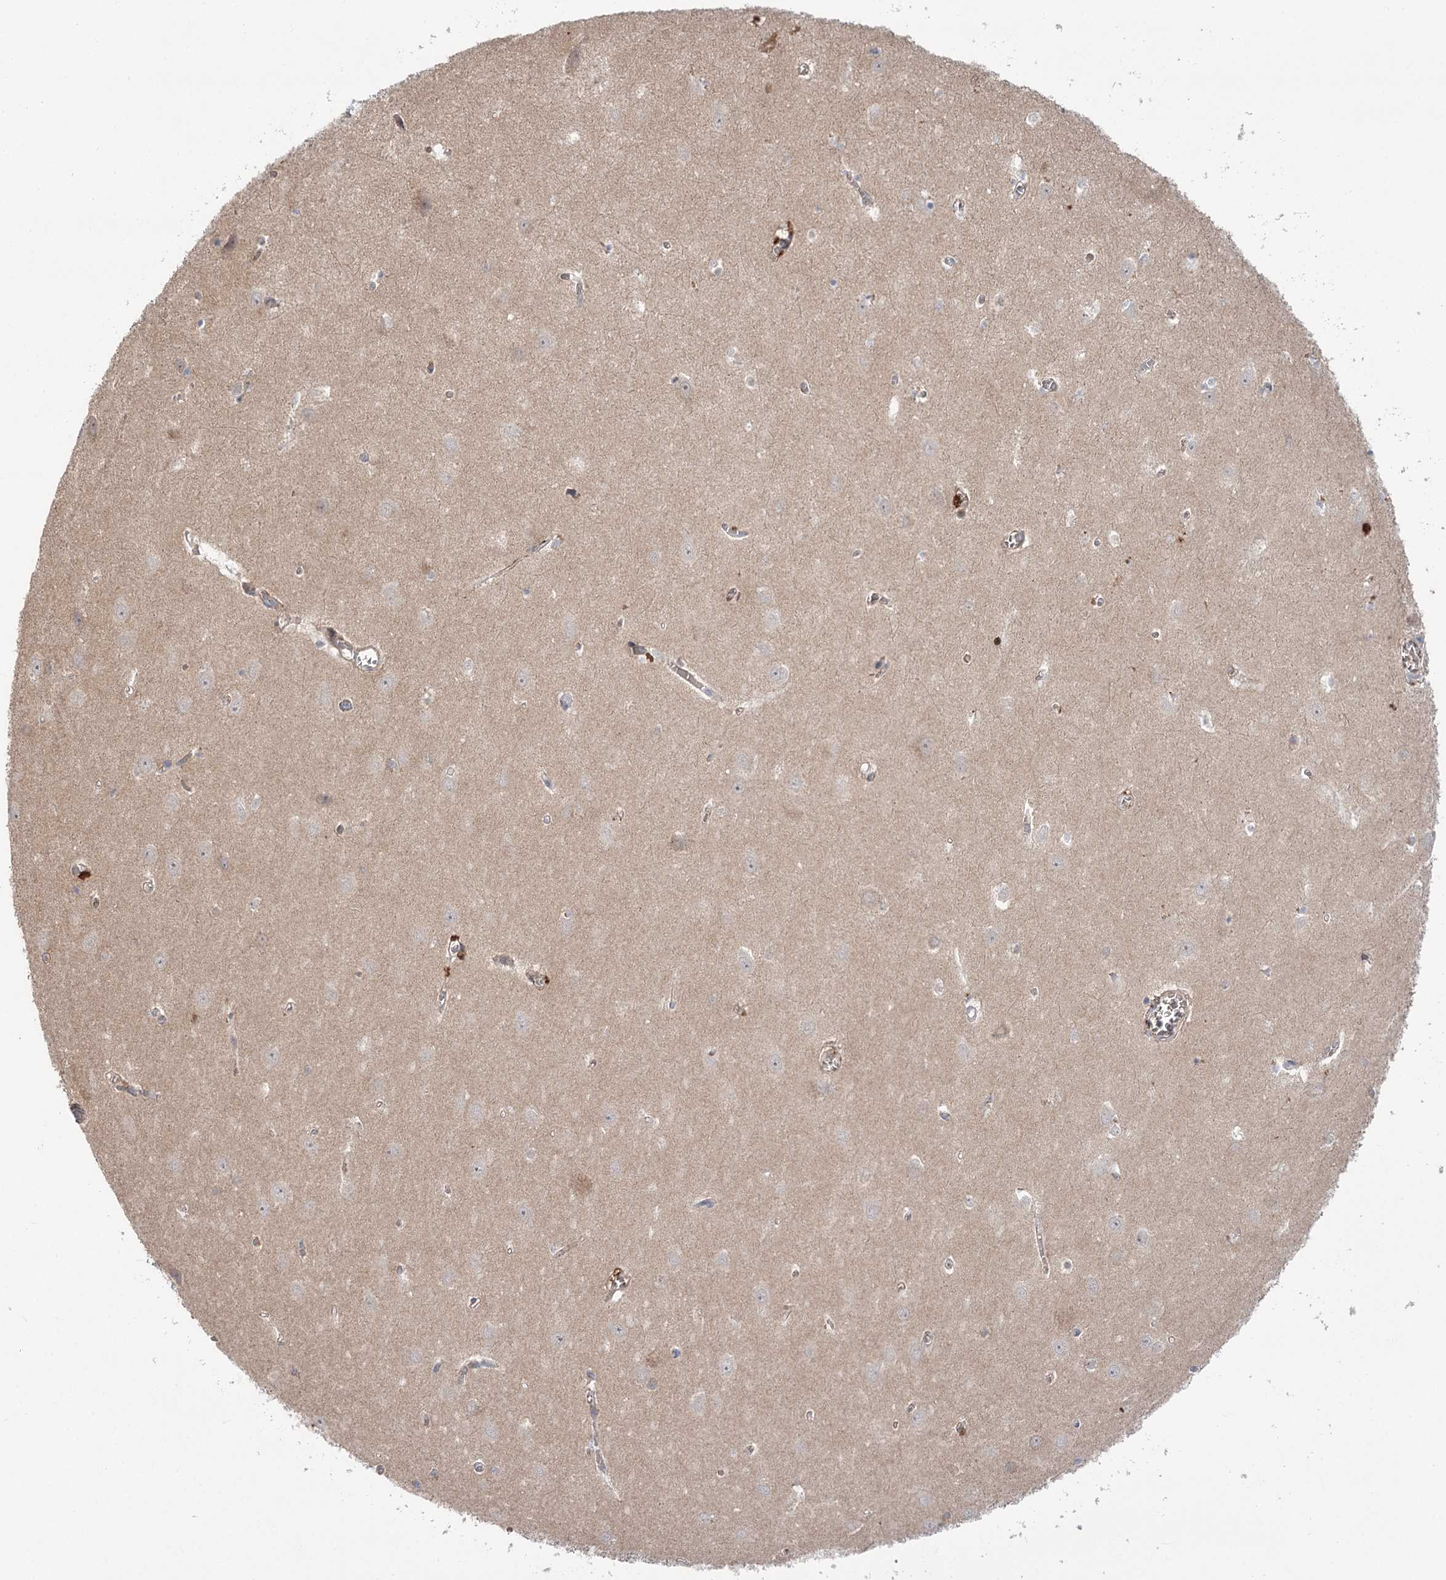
{"staining": {"intensity": "negative", "quantity": "none", "location": "none"}, "tissue": "hippocampus", "cell_type": "Glial cells", "image_type": "normal", "snomed": [{"axis": "morphology", "description": "Normal tissue, NOS"}, {"axis": "topography", "description": "Hippocampus"}], "caption": "Immunohistochemical staining of unremarkable hippocampus shows no significant expression in glial cells.", "gene": "TRUB1", "patient": {"sex": "female", "age": 64}}